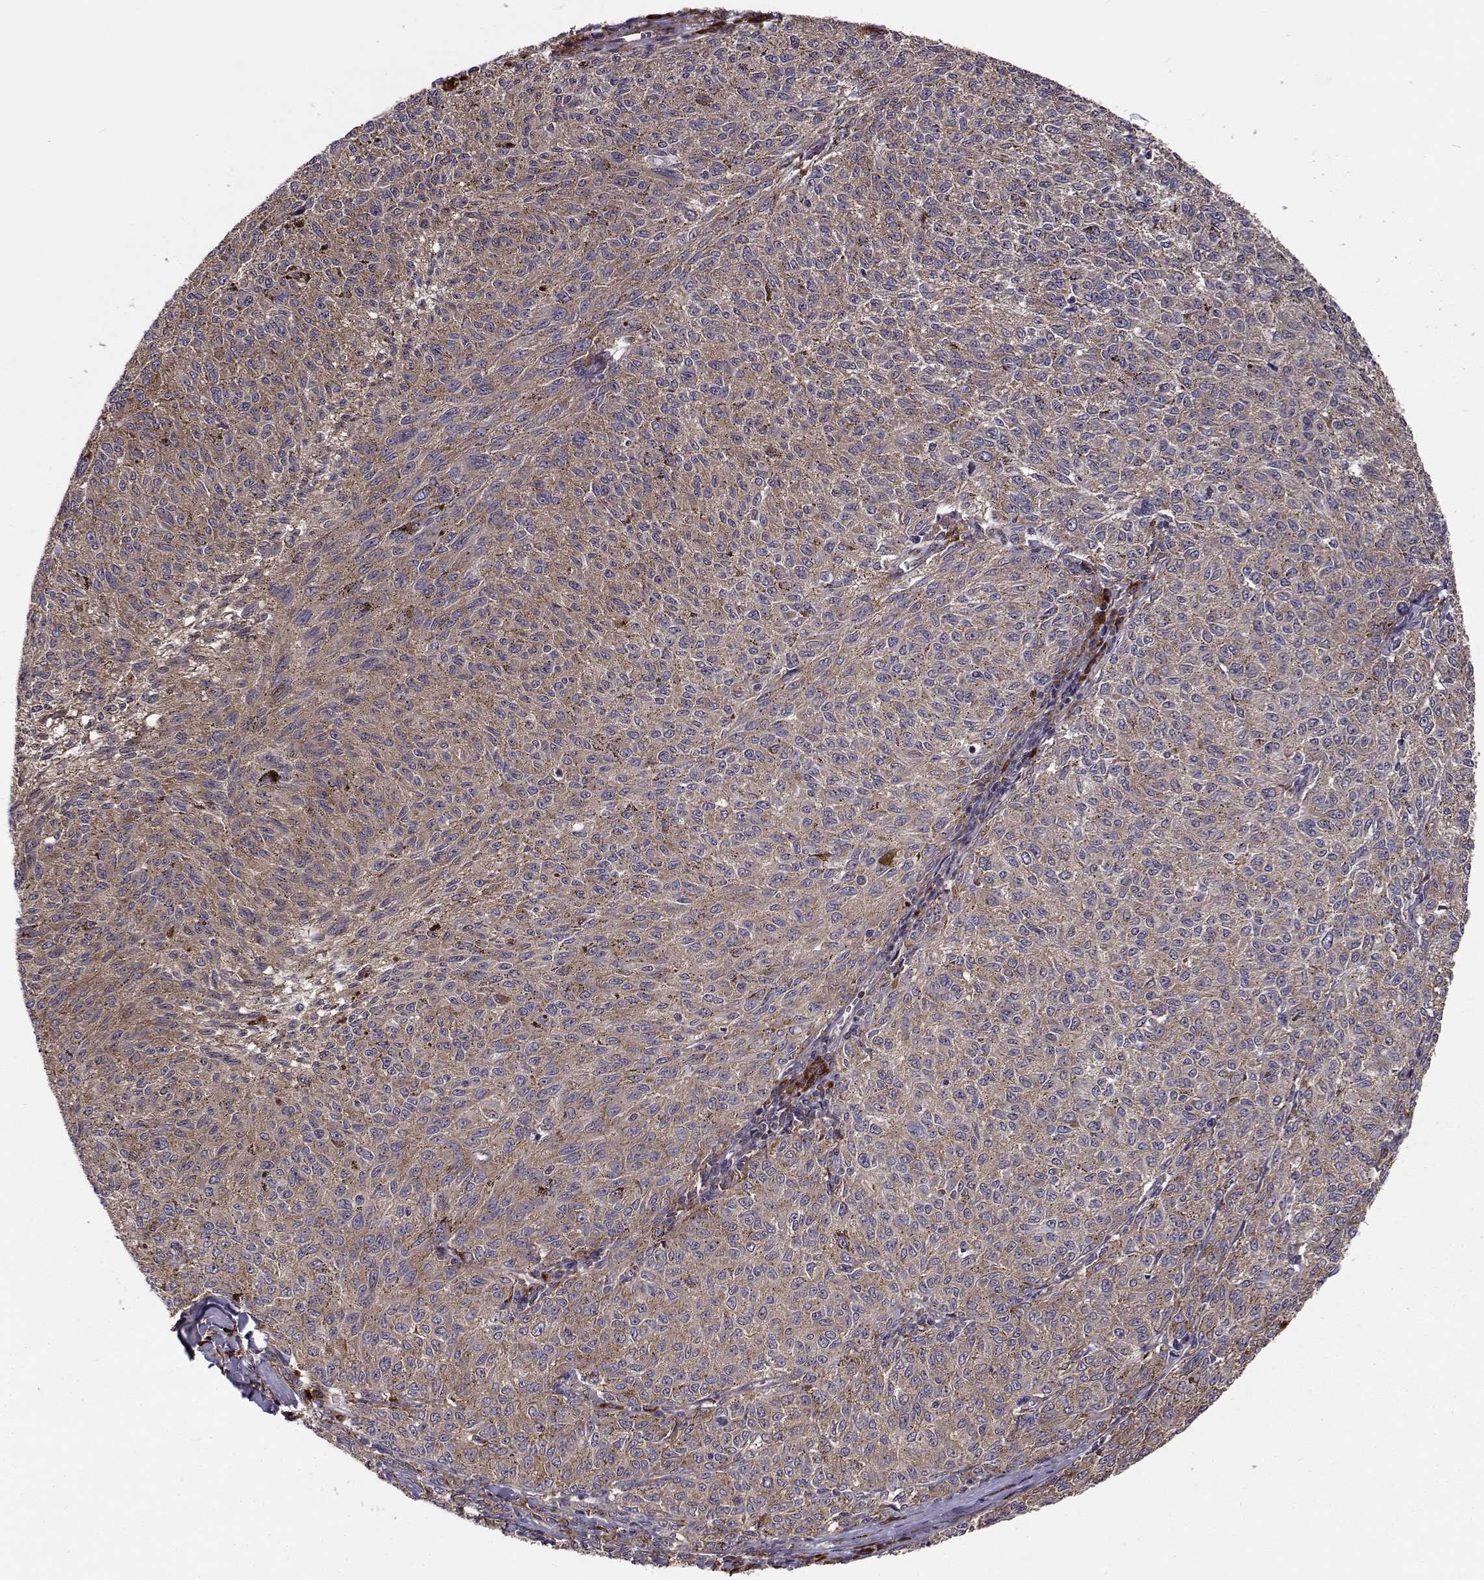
{"staining": {"intensity": "moderate", "quantity": ">75%", "location": "cytoplasmic/membranous"}, "tissue": "melanoma", "cell_type": "Tumor cells", "image_type": "cancer", "snomed": [{"axis": "morphology", "description": "Malignant melanoma, NOS"}, {"axis": "topography", "description": "Skin"}], "caption": "Protein expression analysis of human melanoma reveals moderate cytoplasmic/membranous positivity in about >75% of tumor cells.", "gene": "RPL31", "patient": {"sex": "female", "age": 72}}